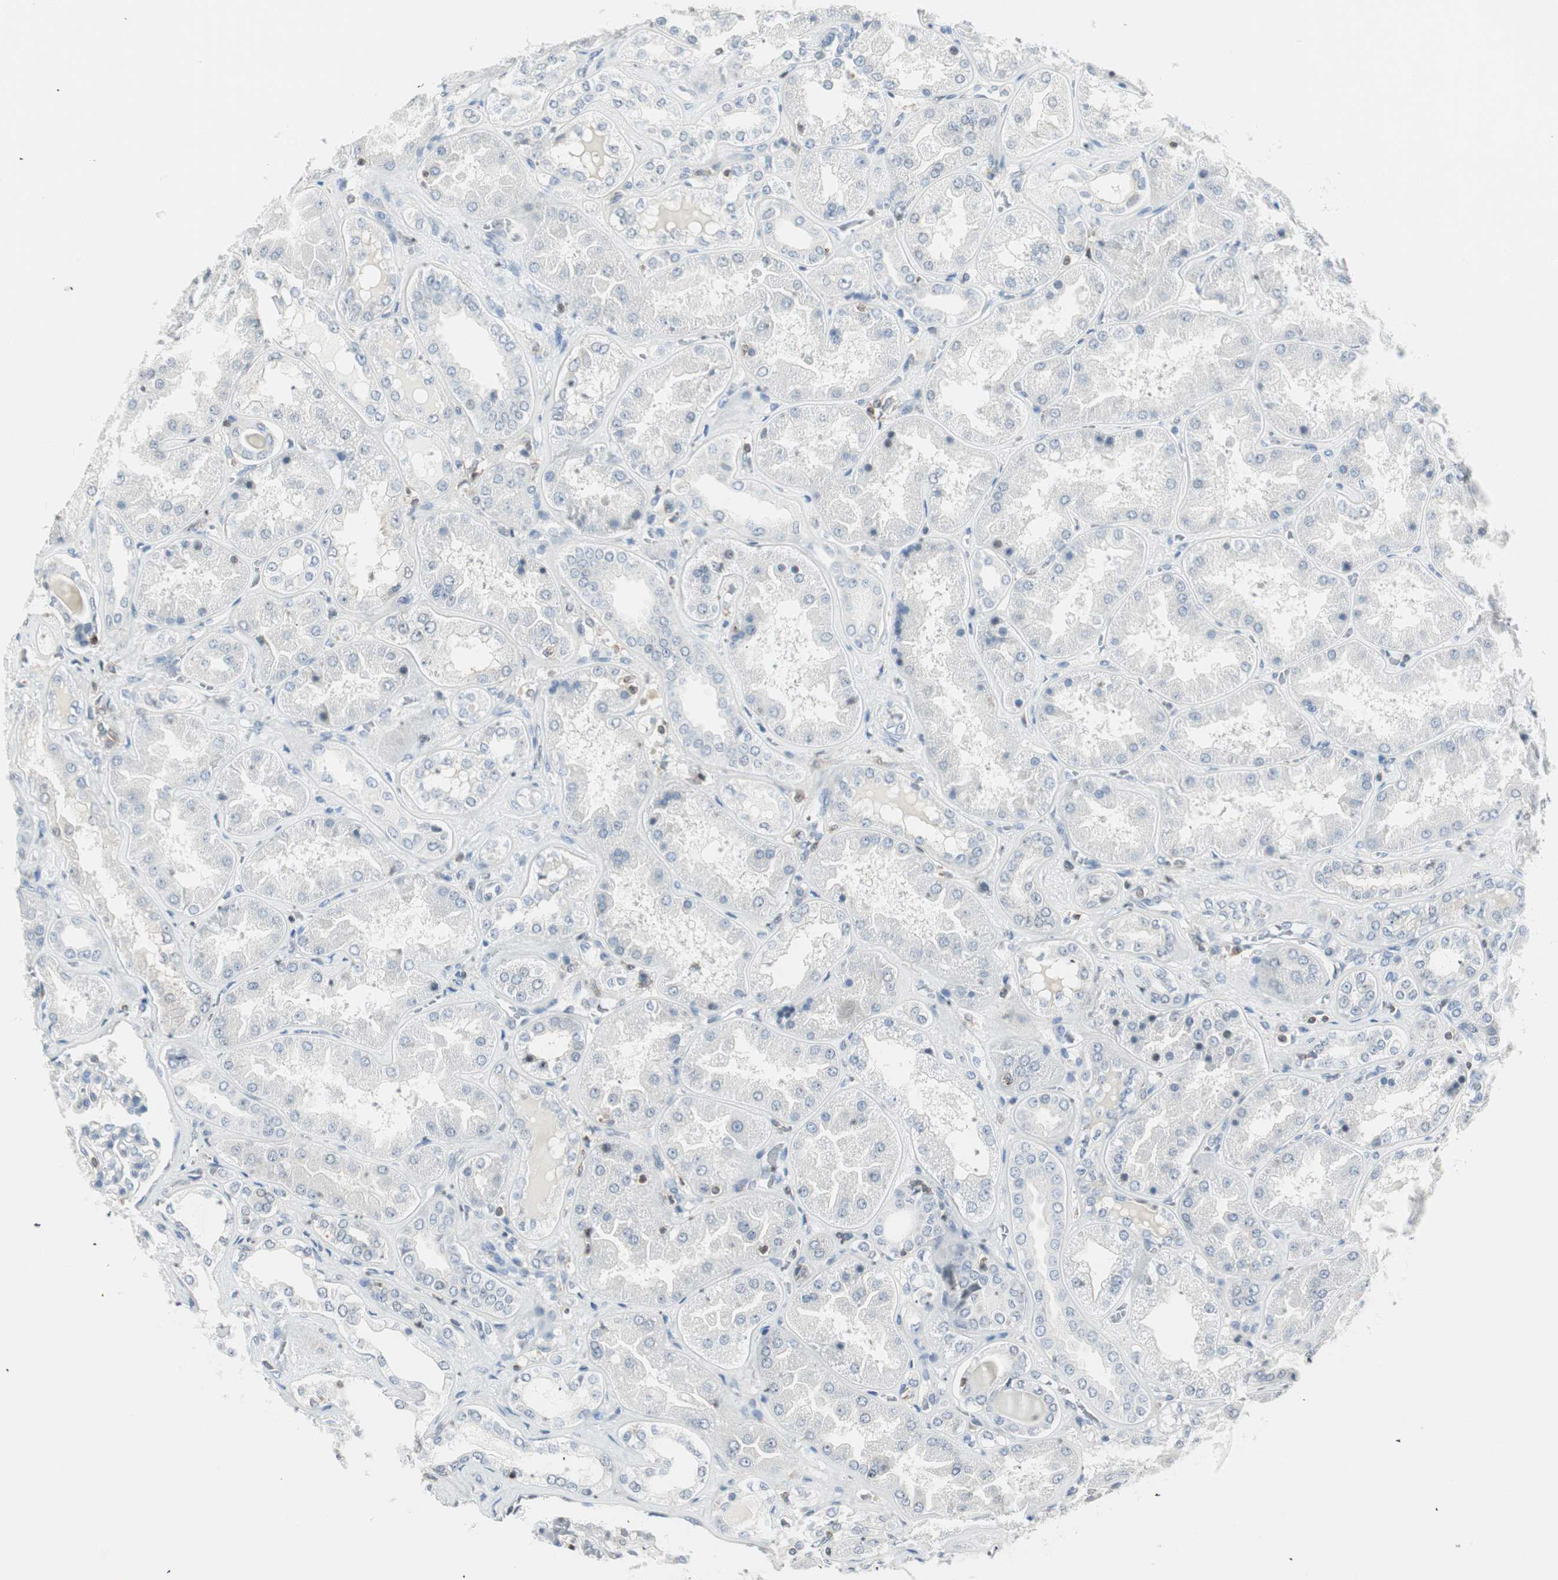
{"staining": {"intensity": "moderate", "quantity": "<25%", "location": "cytoplasmic/membranous"}, "tissue": "kidney", "cell_type": "Cells in glomeruli", "image_type": "normal", "snomed": [{"axis": "morphology", "description": "Normal tissue, NOS"}, {"axis": "topography", "description": "Kidney"}], "caption": "This is a histology image of immunohistochemistry staining of normal kidney, which shows moderate expression in the cytoplasmic/membranous of cells in glomeruli.", "gene": "PPP1CA", "patient": {"sex": "female", "age": 56}}